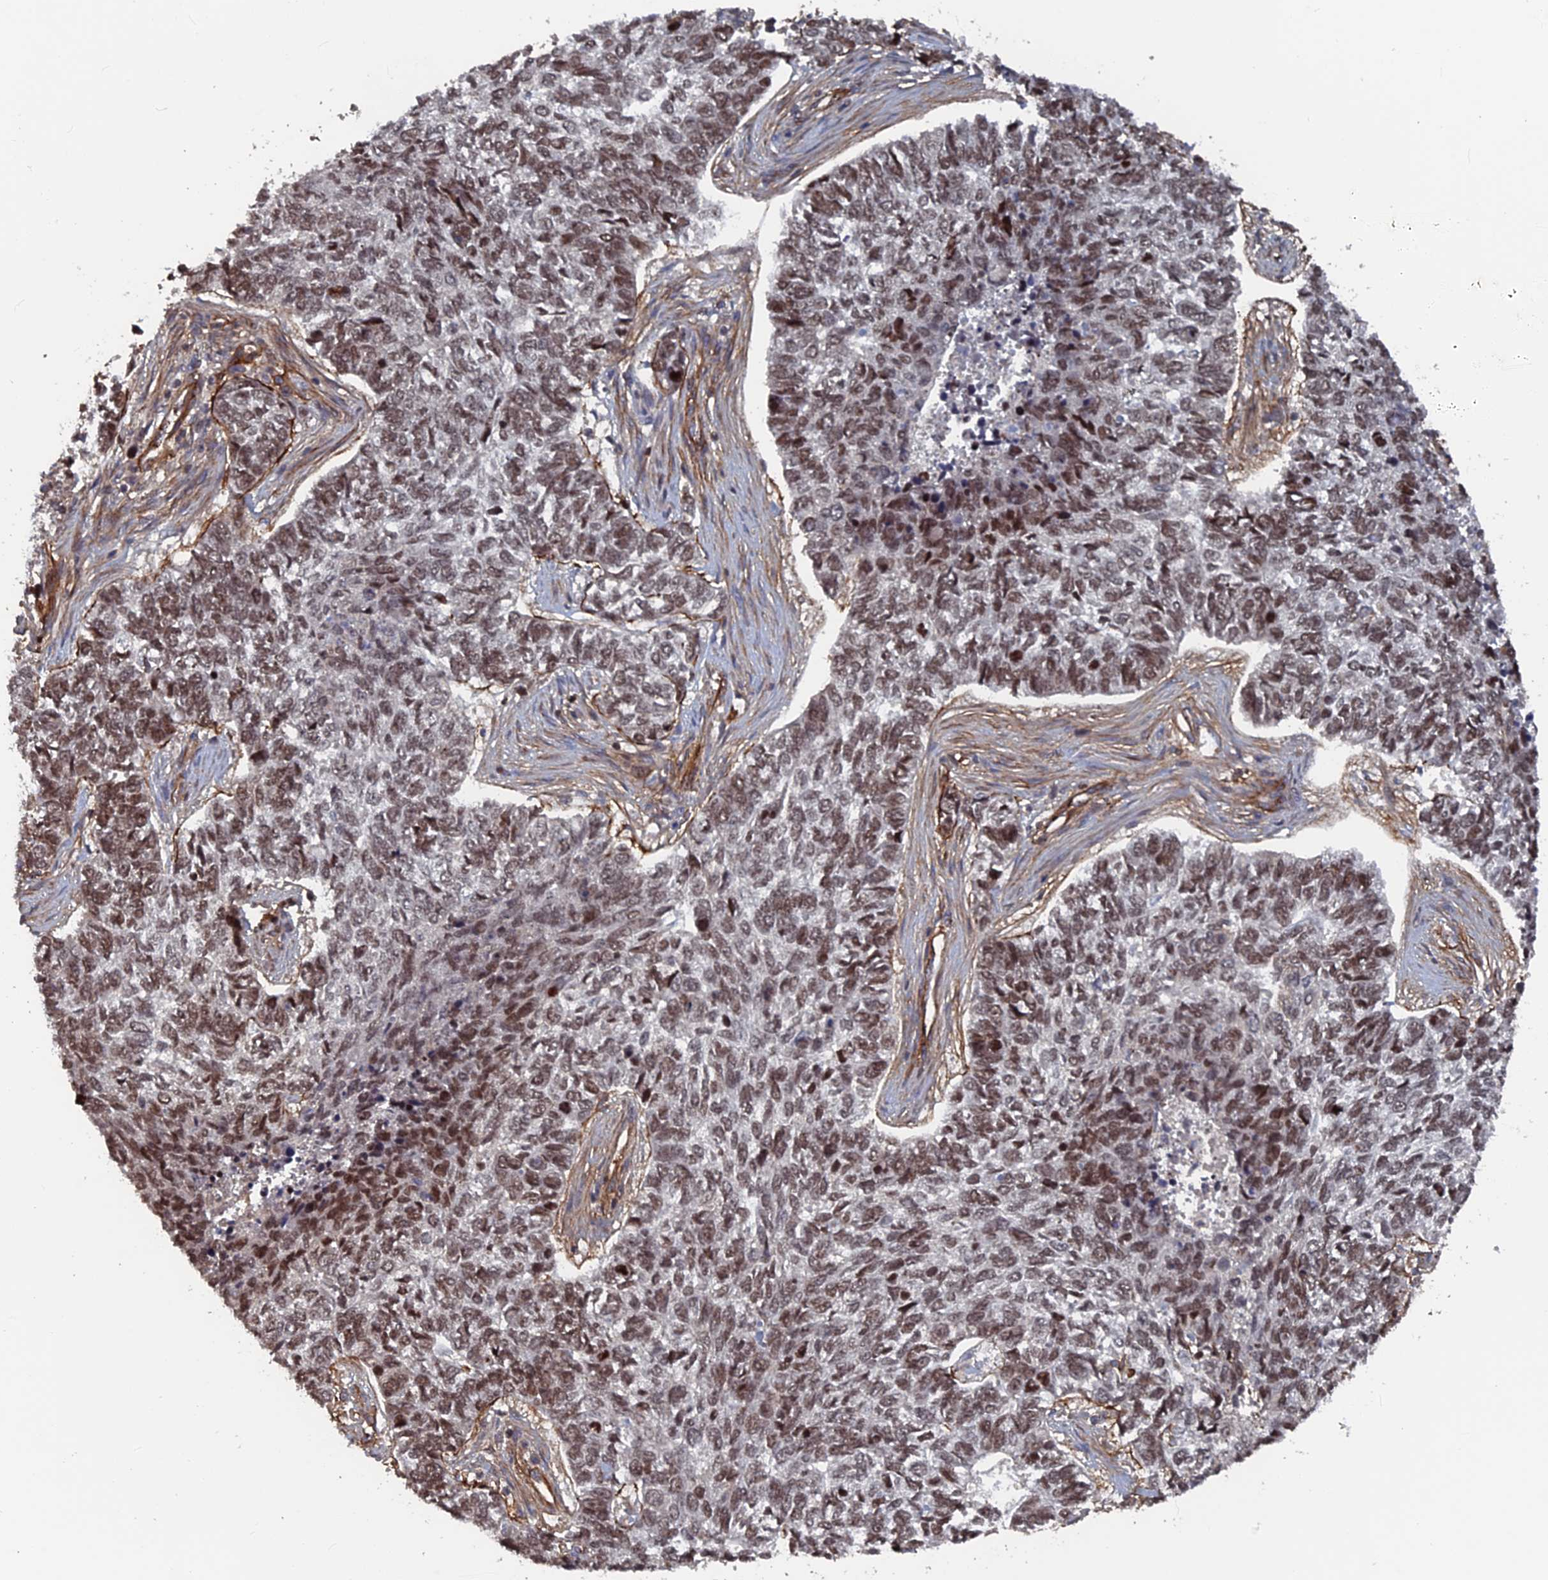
{"staining": {"intensity": "moderate", "quantity": ">75%", "location": "nuclear"}, "tissue": "skin cancer", "cell_type": "Tumor cells", "image_type": "cancer", "snomed": [{"axis": "morphology", "description": "Basal cell carcinoma"}, {"axis": "topography", "description": "Skin"}], "caption": "Tumor cells show medium levels of moderate nuclear expression in approximately >75% of cells in skin cancer.", "gene": "SH3D21", "patient": {"sex": "female", "age": 65}}